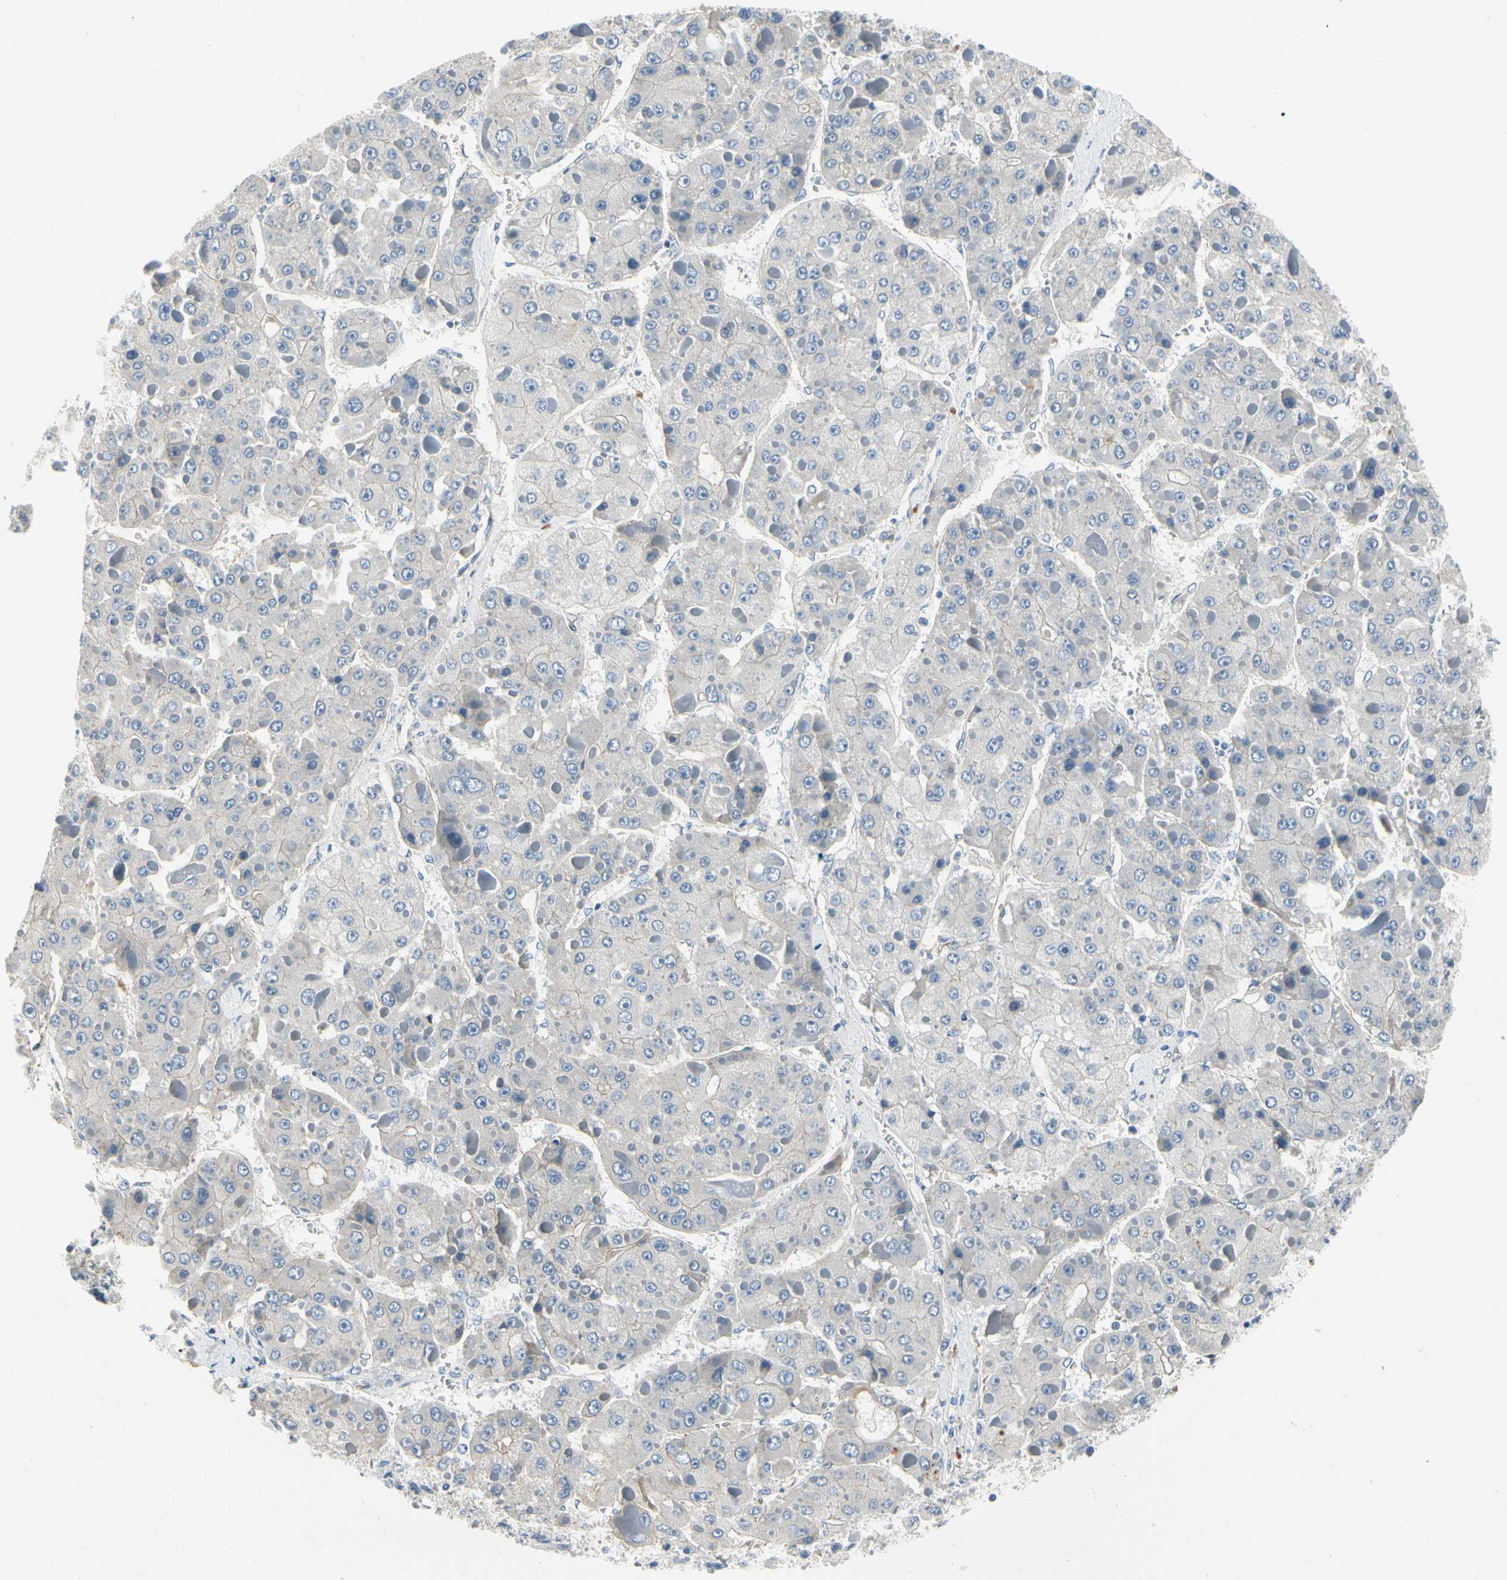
{"staining": {"intensity": "negative", "quantity": "none", "location": "none"}, "tissue": "liver cancer", "cell_type": "Tumor cells", "image_type": "cancer", "snomed": [{"axis": "morphology", "description": "Carcinoma, Hepatocellular, NOS"}, {"axis": "topography", "description": "Liver"}], "caption": "An image of human hepatocellular carcinoma (liver) is negative for staining in tumor cells.", "gene": "LGR6", "patient": {"sex": "female", "age": 73}}